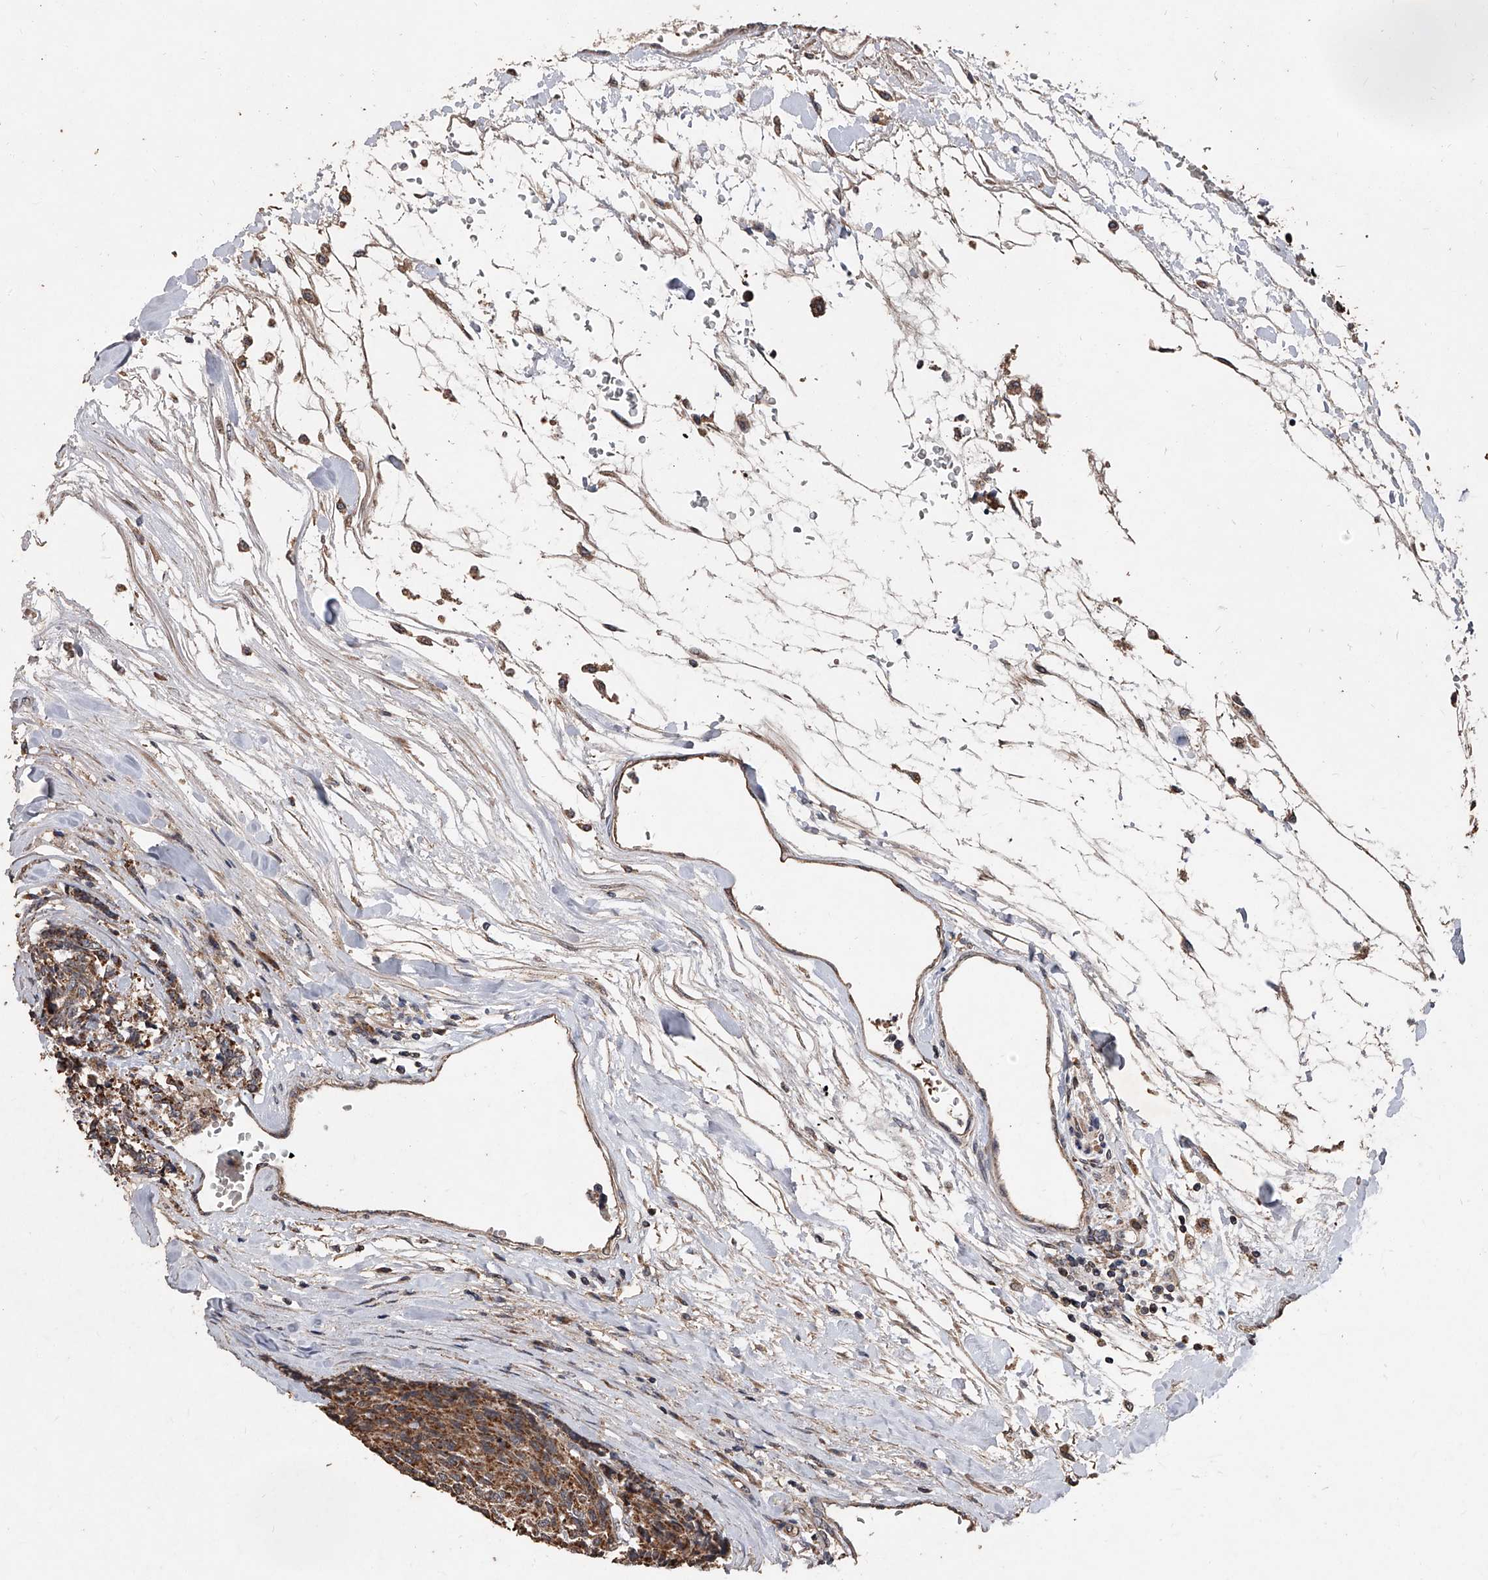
{"staining": {"intensity": "moderate", "quantity": ">75%", "location": "cytoplasmic/membranous"}, "tissue": "carcinoid", "cell_type": "Tumor cells", "image_type": "cancer", "snomed": [{"axis": "morphology", "description": "Carcinoid, malignant, NOS"}, {"axis": "topography", "description": "Pancreas"}], "caption": "Carcinoid stained for a protein (brown) shows moderate cytoplasmic/membranous positive expression in approximately >75% of tumor cells.", "gene": "LTV1", "patient": {"sex": "female", "age": 54}}